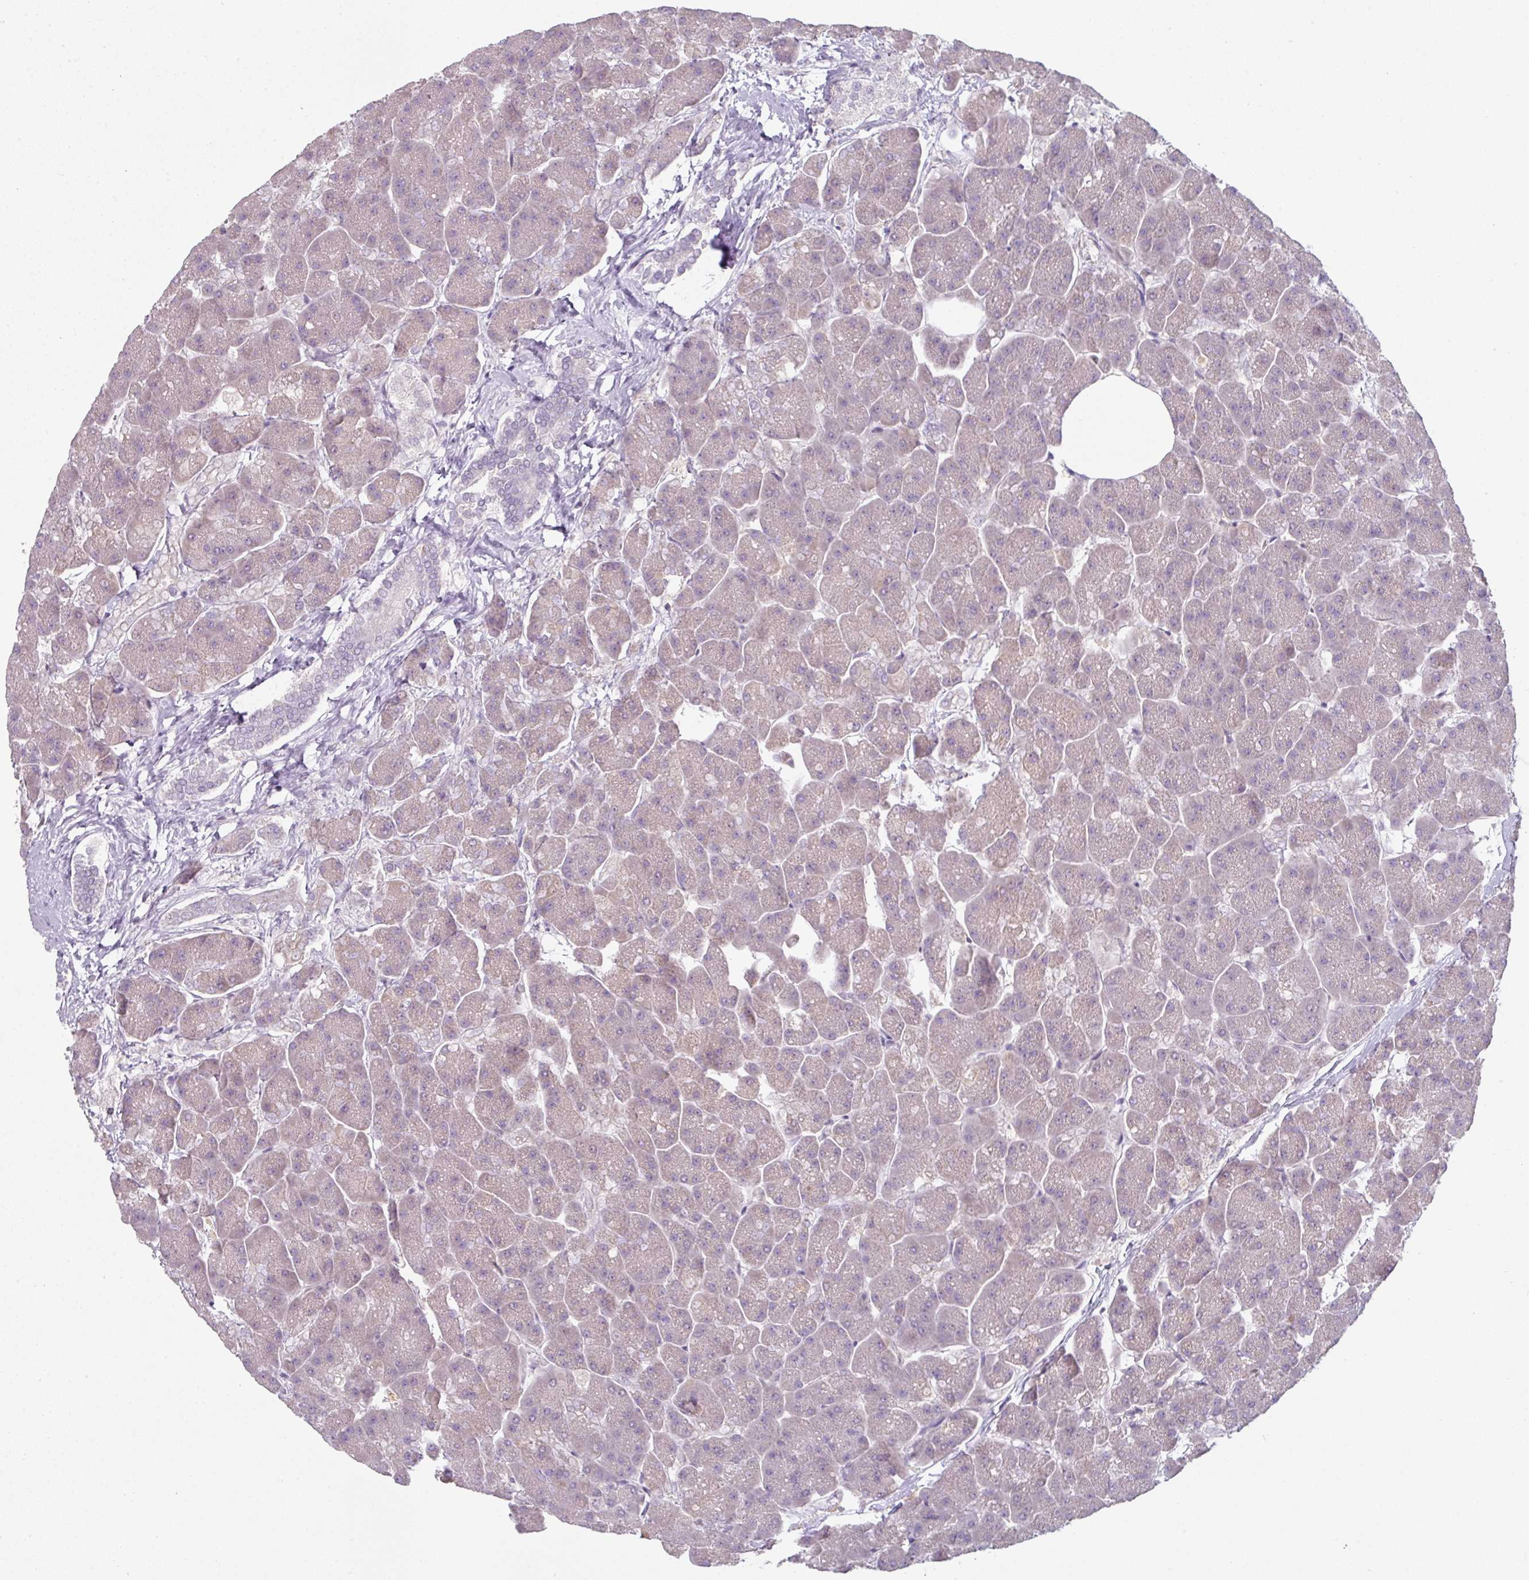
{"staining": {"intensity": "negative", "quantity": "none", "location": "none"}, "tissue": "pancreas", "cell_type": "Exocrine glandular cells", "image_type": "normal", "snomed": [{"axis": "morphology", "description": "Normal tissue, NOS"}, {"axis": "topography", "description": "Pancreas"}, {"axis": "topography", "description": "Peripheral nerve tissue"}], "caption": "An image of human pancreas is negative for staining in exocrine glandular cells. Nuclei are stained in blue.", "gene": "FHAD1", "patient": {"sex": "male", "age": 54}}